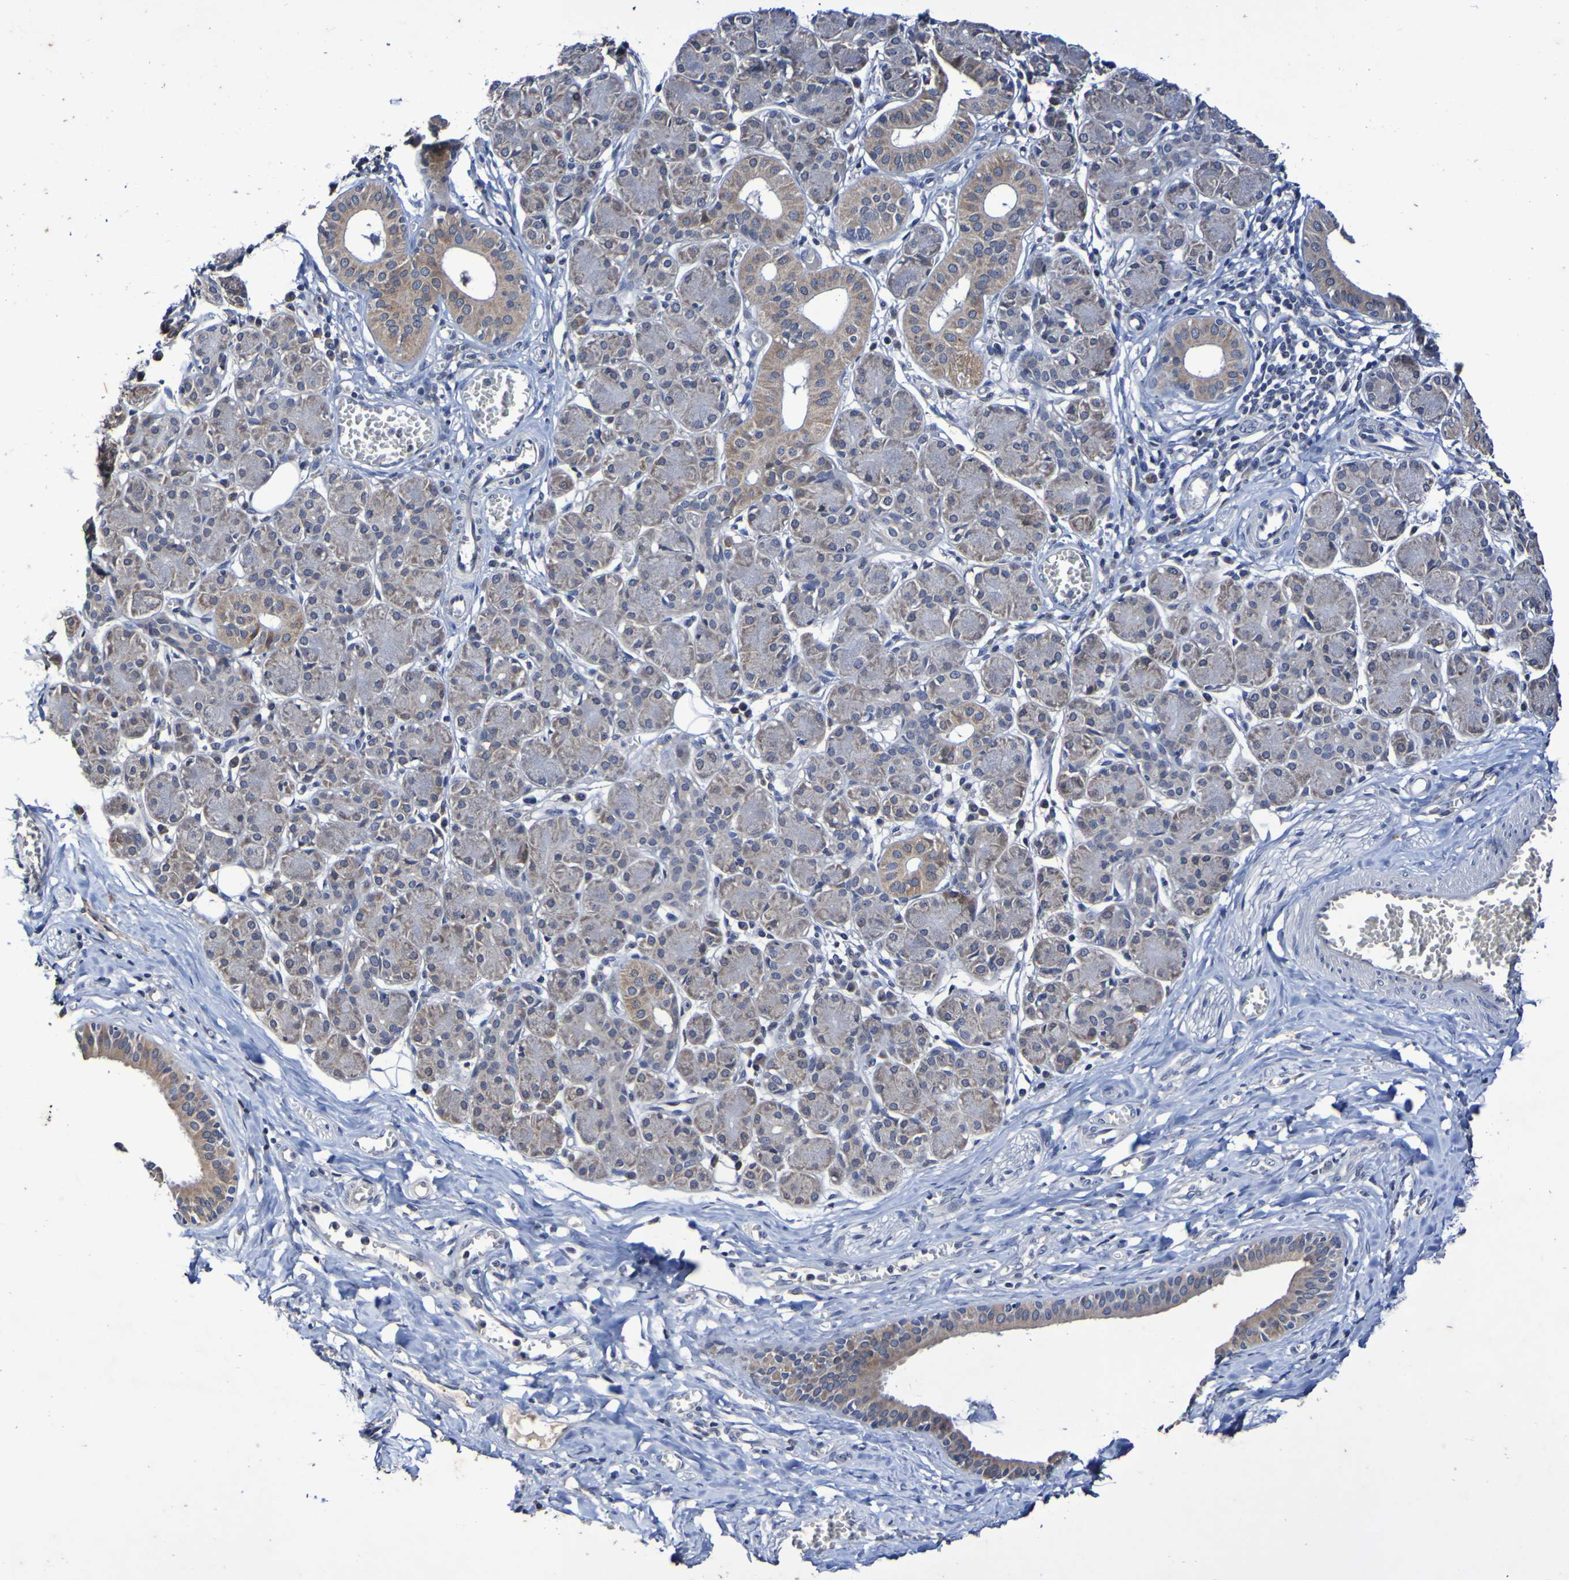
{"staining": {"intensity": "weak", "quantity": ">75%", "location": "cytoplasmic/membranous"}, "tissue": "salivary gland", "cell_type": "Glandular cells", "image_type": "normal", "snomed": [{"axis": "morphology", "description": "Normal tissue, NOS"}, {"axis": "morphology", "description": "Inflammation, NOS"}, {"axis": "topography", "description": "Lymph node"}, {"axis": "topography", "description": "Salivary gland"}], "caption": "A brown stain highlights weak cytoplasmic/membranous positivity of a protein in glandular cells of normal human salivary gland.", "gene": "PTP4A2", "patient": {"sex": "male", "age": 3}}